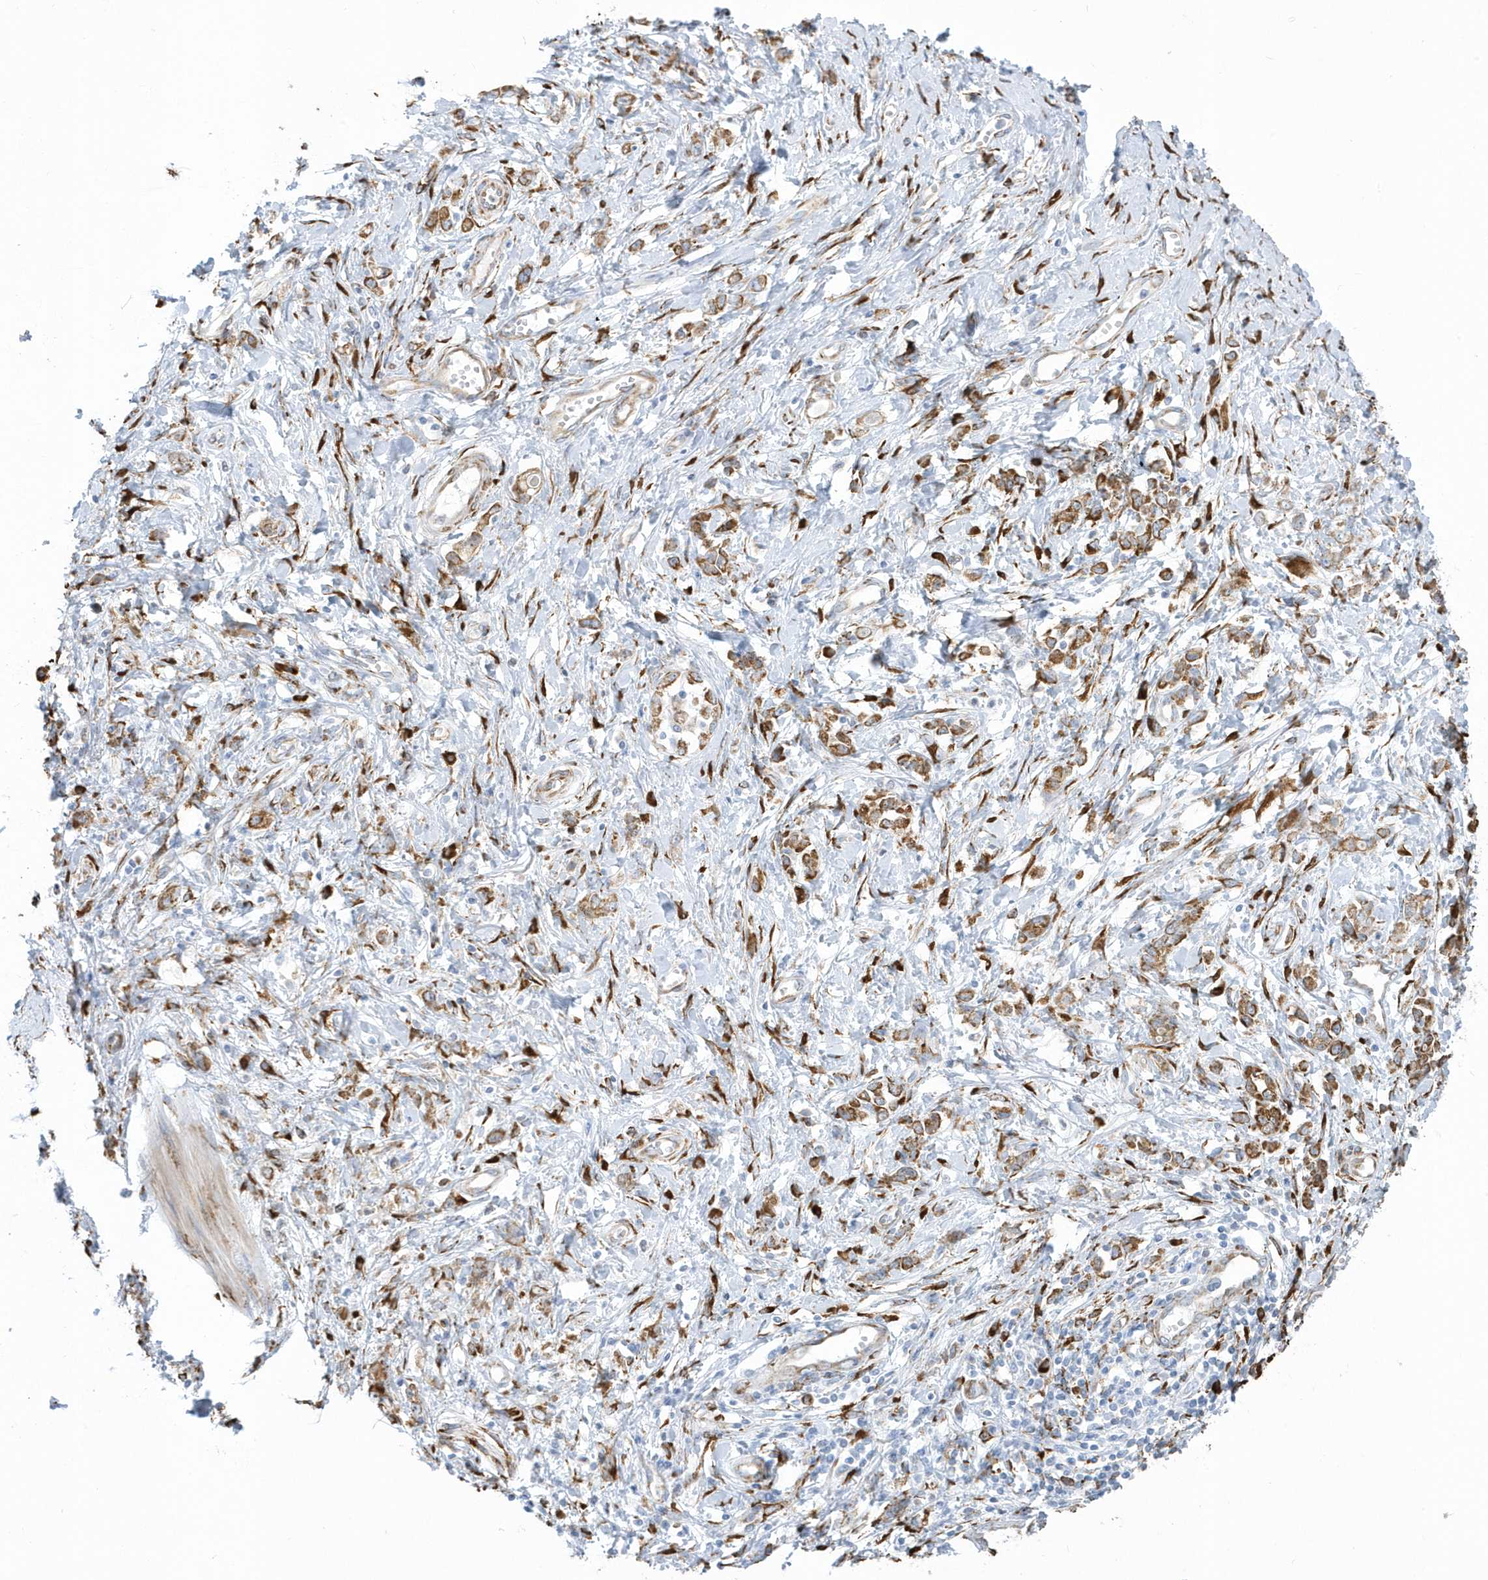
{"staining": {"intensity": "moderate", "quantity": ">75%", "location": "cytoplasmic/membranous"}, "tissue": "stomach cancer", "cell_type": "Tumor cells", "image_type": "cancer", "snomed": [{"axis": "morphology", "description": "Adenocarcinoma, NOS"}, {"axis": "topography", "description": "Stomach"}], "caption": "Moderate cytoplasmic/membranous expression for a protein is appreciated in approximately >75% of tumor cells of adenocarcinoma (stomach) using IHC.", "gene": "DCAF1", "patient": {"sex": "female", "age": 76}}